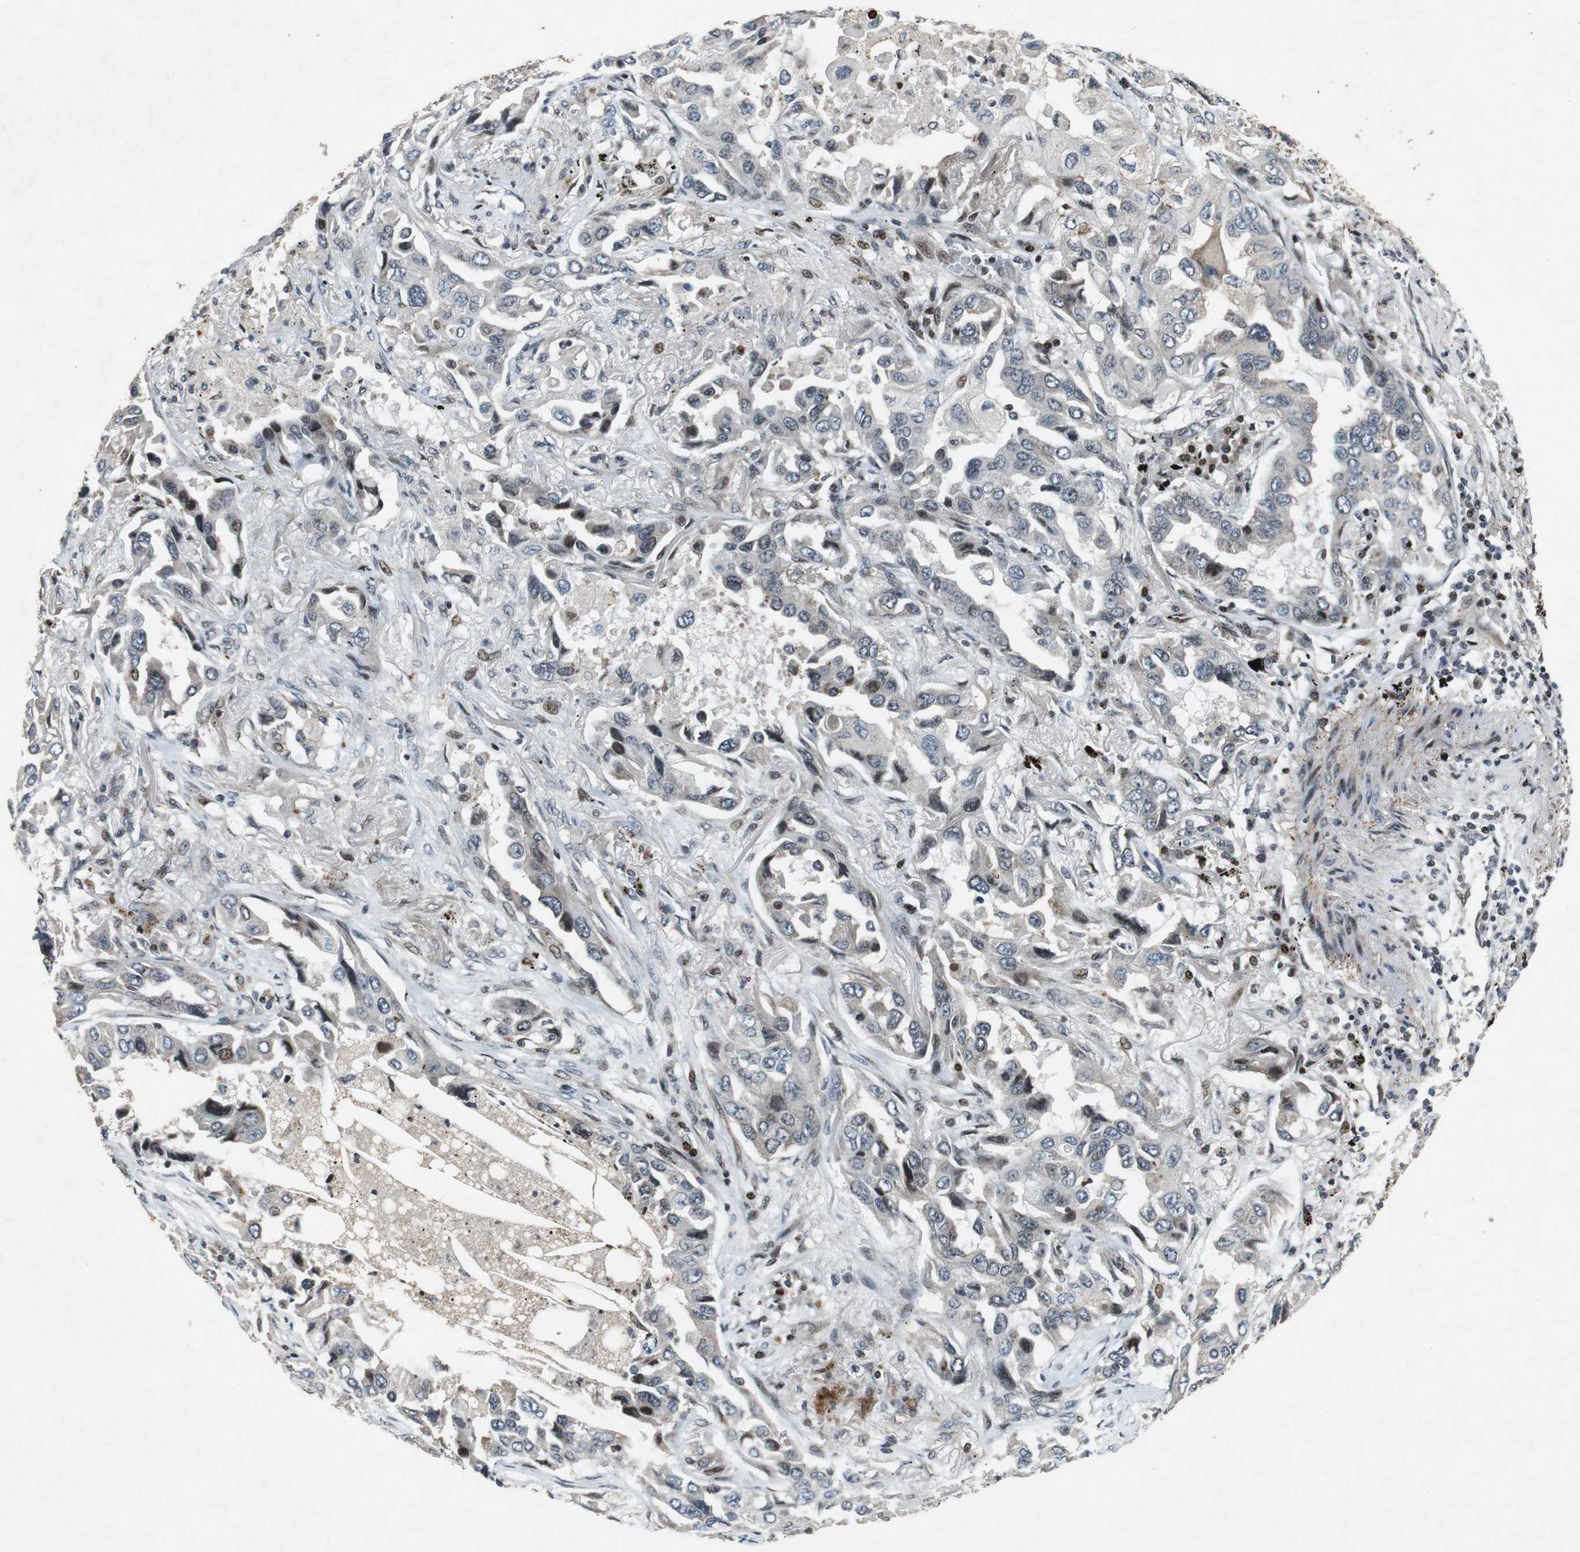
{"staining": {"intensity": "negative", "quantity": "none", "location": "none"}, "tissue": "lung cancer", "cell_type": "Tumor cells", "image_type": "cancer", "snomed": [{"axis": "morphology", "description": "Adenocarcinoma, NOS"}, {"axis": "topography", "description": "Lung"}], "caption": "Tumor cells show no significant protein expression in lung cancer.", "gene": "TUBA4A", "patient": {"sex": "female", "age": 65}}